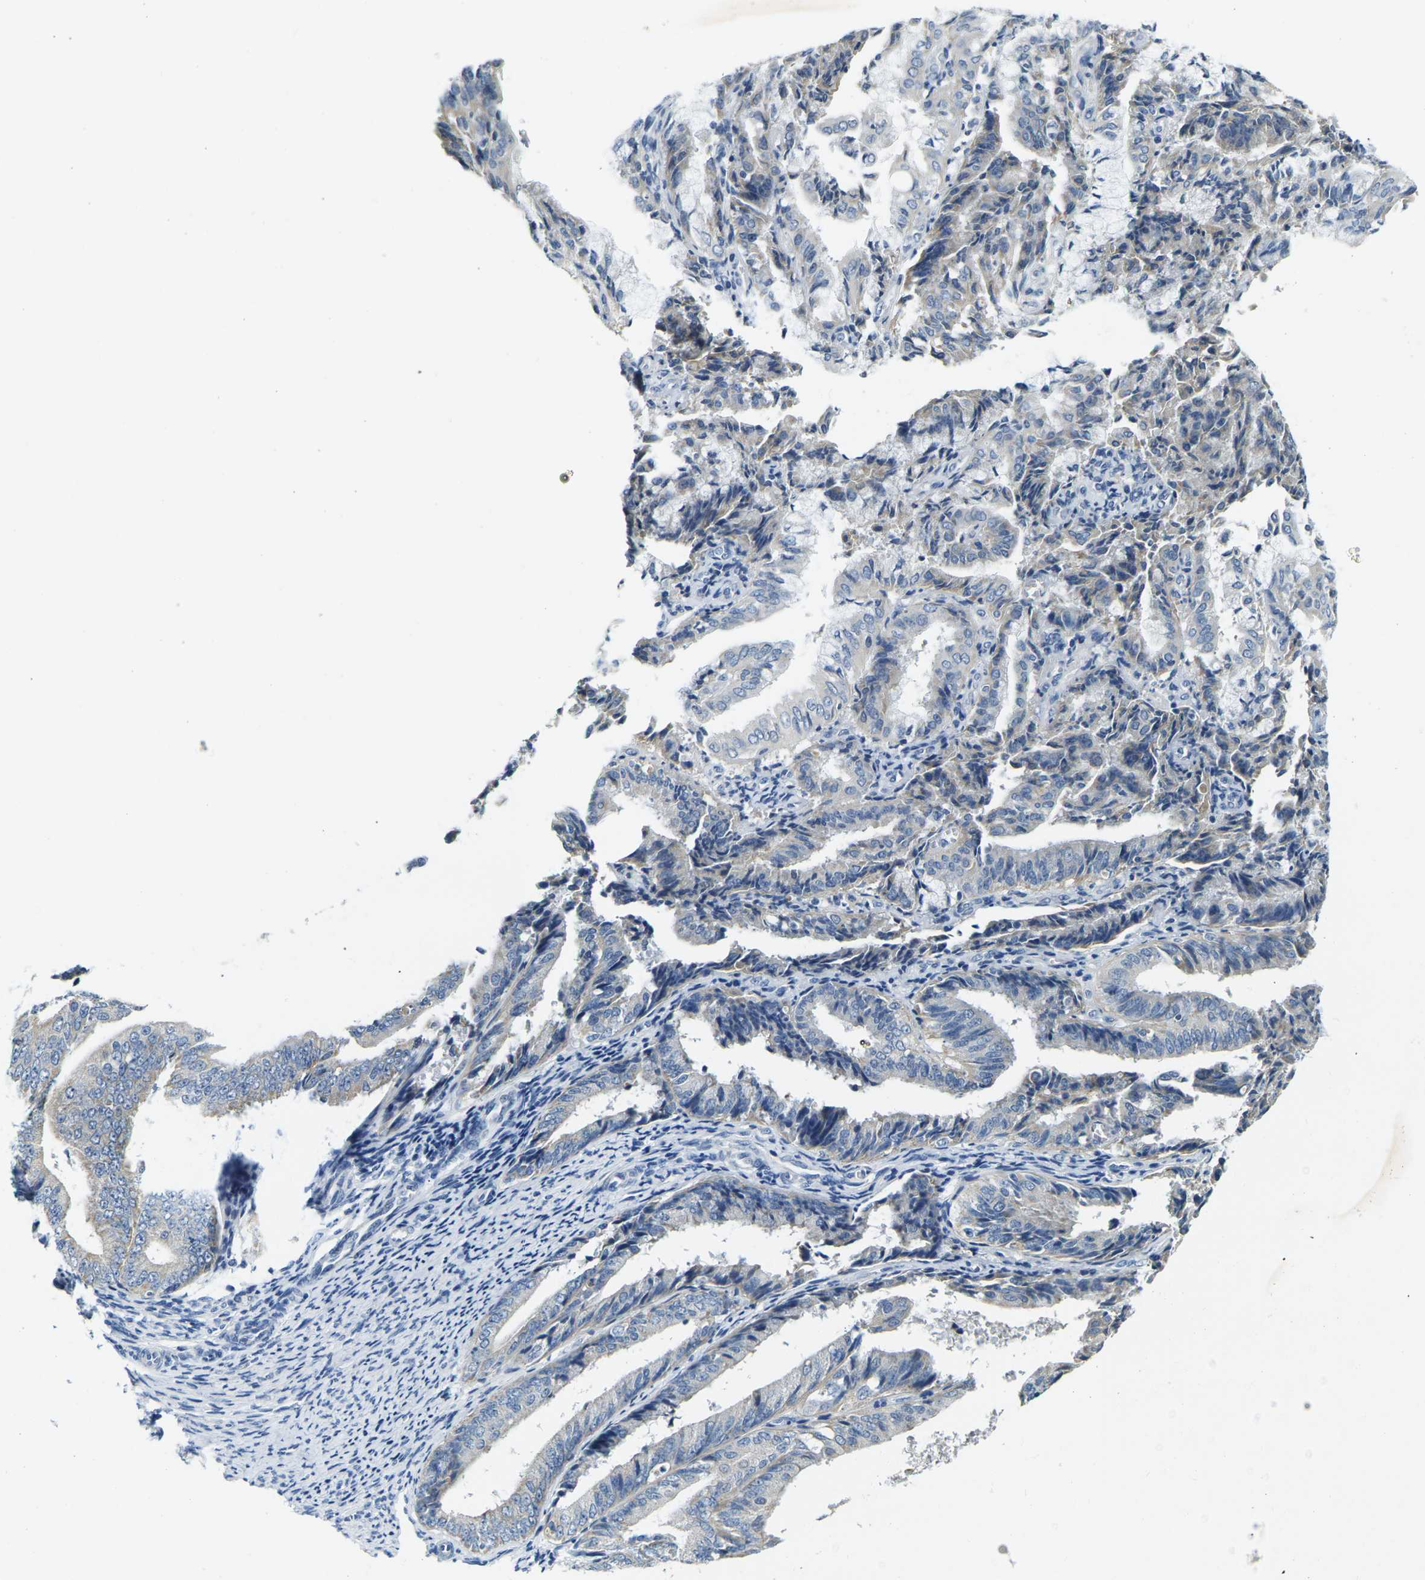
{"staining": {"intensity": "weak", "quantity": "<25%", "location": "cytoplasmic/membranous"}, "tissue": "endometrial cancer", "cell_type": "Tumor cells", "image_type": "cancer", "snomed": [{"axis": "morphology", "description": "Adenocarcinoma, NOS"}, {"axis": "topography", "description": "Endometrium"}], "caption": "A photomicrograph of human endometrial cancer (adenocarcinoma) is negative for staining in tumor cells.", "gene": "SHISAL2B", "patient": {"sex": "female", "age": 63}}